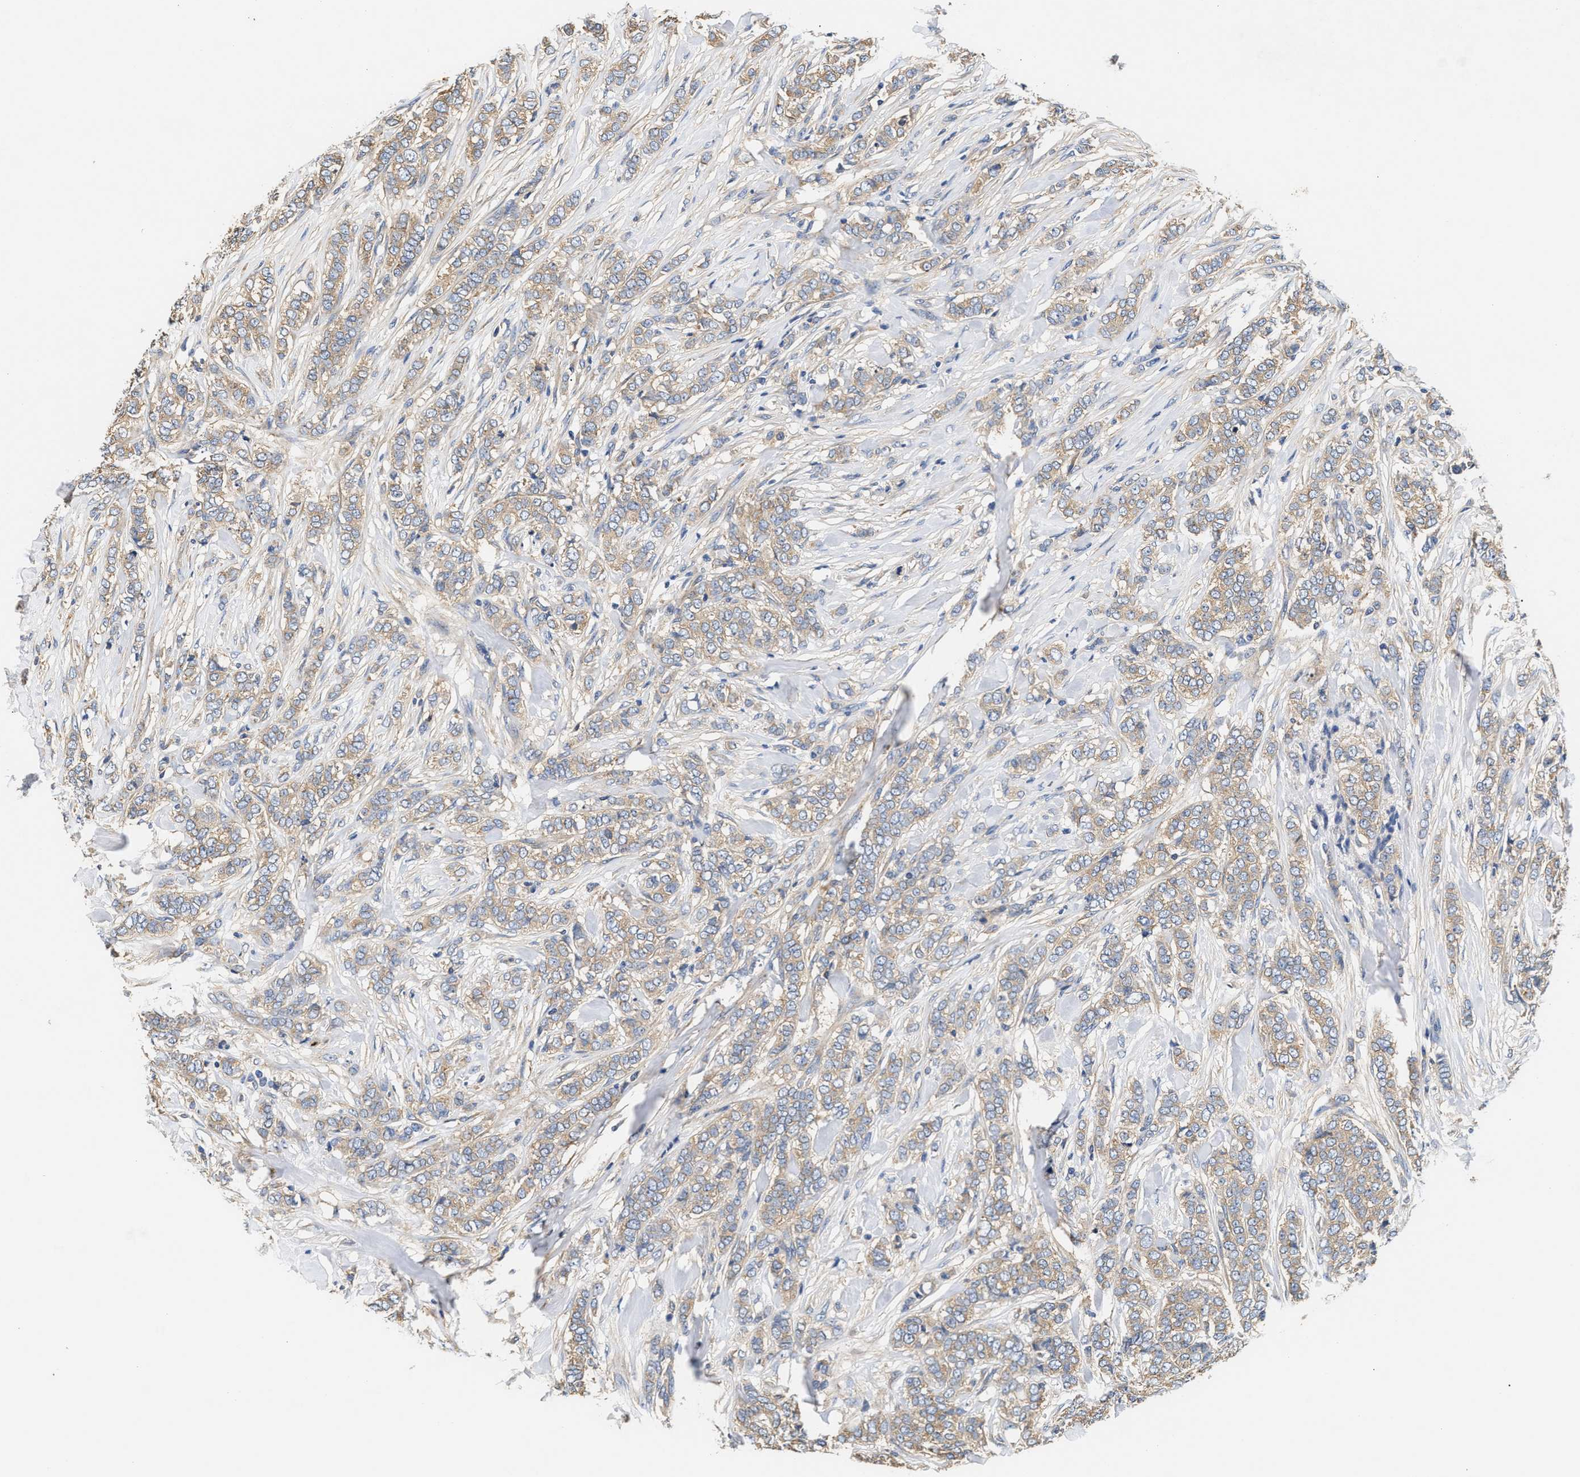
{"staining": {"intensity": "weak", "quantity": ">75%", "location": "cytoplasmic/membranous"}, "tissue": "breast cancer", "cell_type": "Tumor cells", "image_type": "cancer", "snomed": [{"axis": "morphology", "description": "Lobular carcinoma"}, {"axis": "topography", "description": "Skin"}, {"axis": "topography", "description": "Breast"}], "caption": "Protein analysis of lobular carcinoma (breast) tissue demonstrates weak cytoplasmic/membranous positivity in approximately >75% of tumor cells.", "gene": "KLB", "patient": {"sex": "female", "age": 46}}